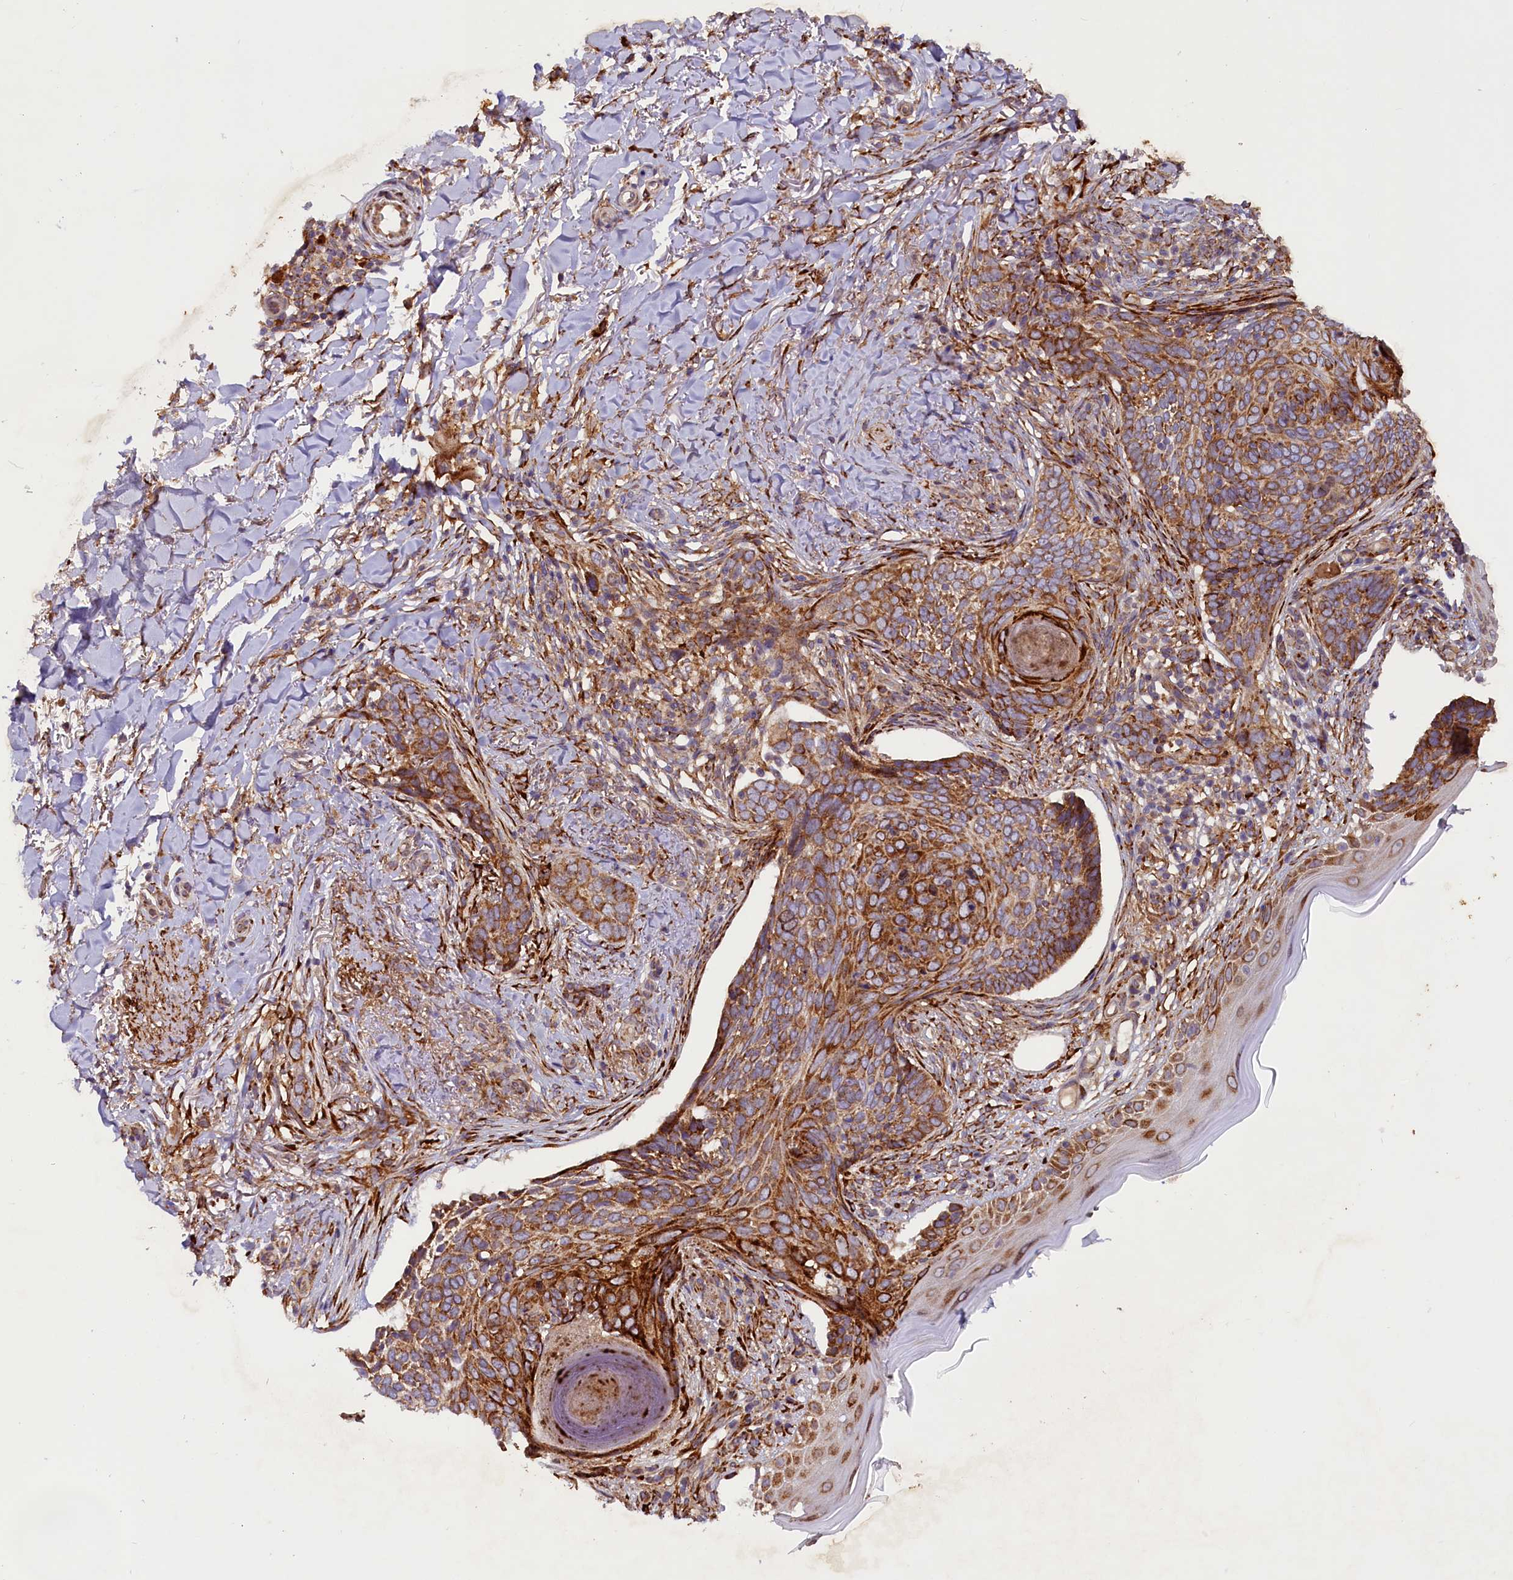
{"staining": {"intensity": "strong", "quantity": ">75%", "location": "cytoplasmic/membranous"}, "tissue": "skin cancer", "cell_type": "Tumor cells", "image_type": "cancer", "snomed": [{"axis": "morphology", "description": "Normal tissue, NOS"}, {"axis": "morphology", "description": "Basal cell carcinoma"}, {"axis": "topography", "description": "Skin"}], "caption": "DAB (3,3'-diaminobenzidine) immunohistochemical staining of human skin cancer (basal cell carcinoma) demonstrates strong cytoplasmic/membranous protein positivity in about >75% of tumor cells.", "gene": "SSC5D", "patient": {"sex": "female", "age": 67}}